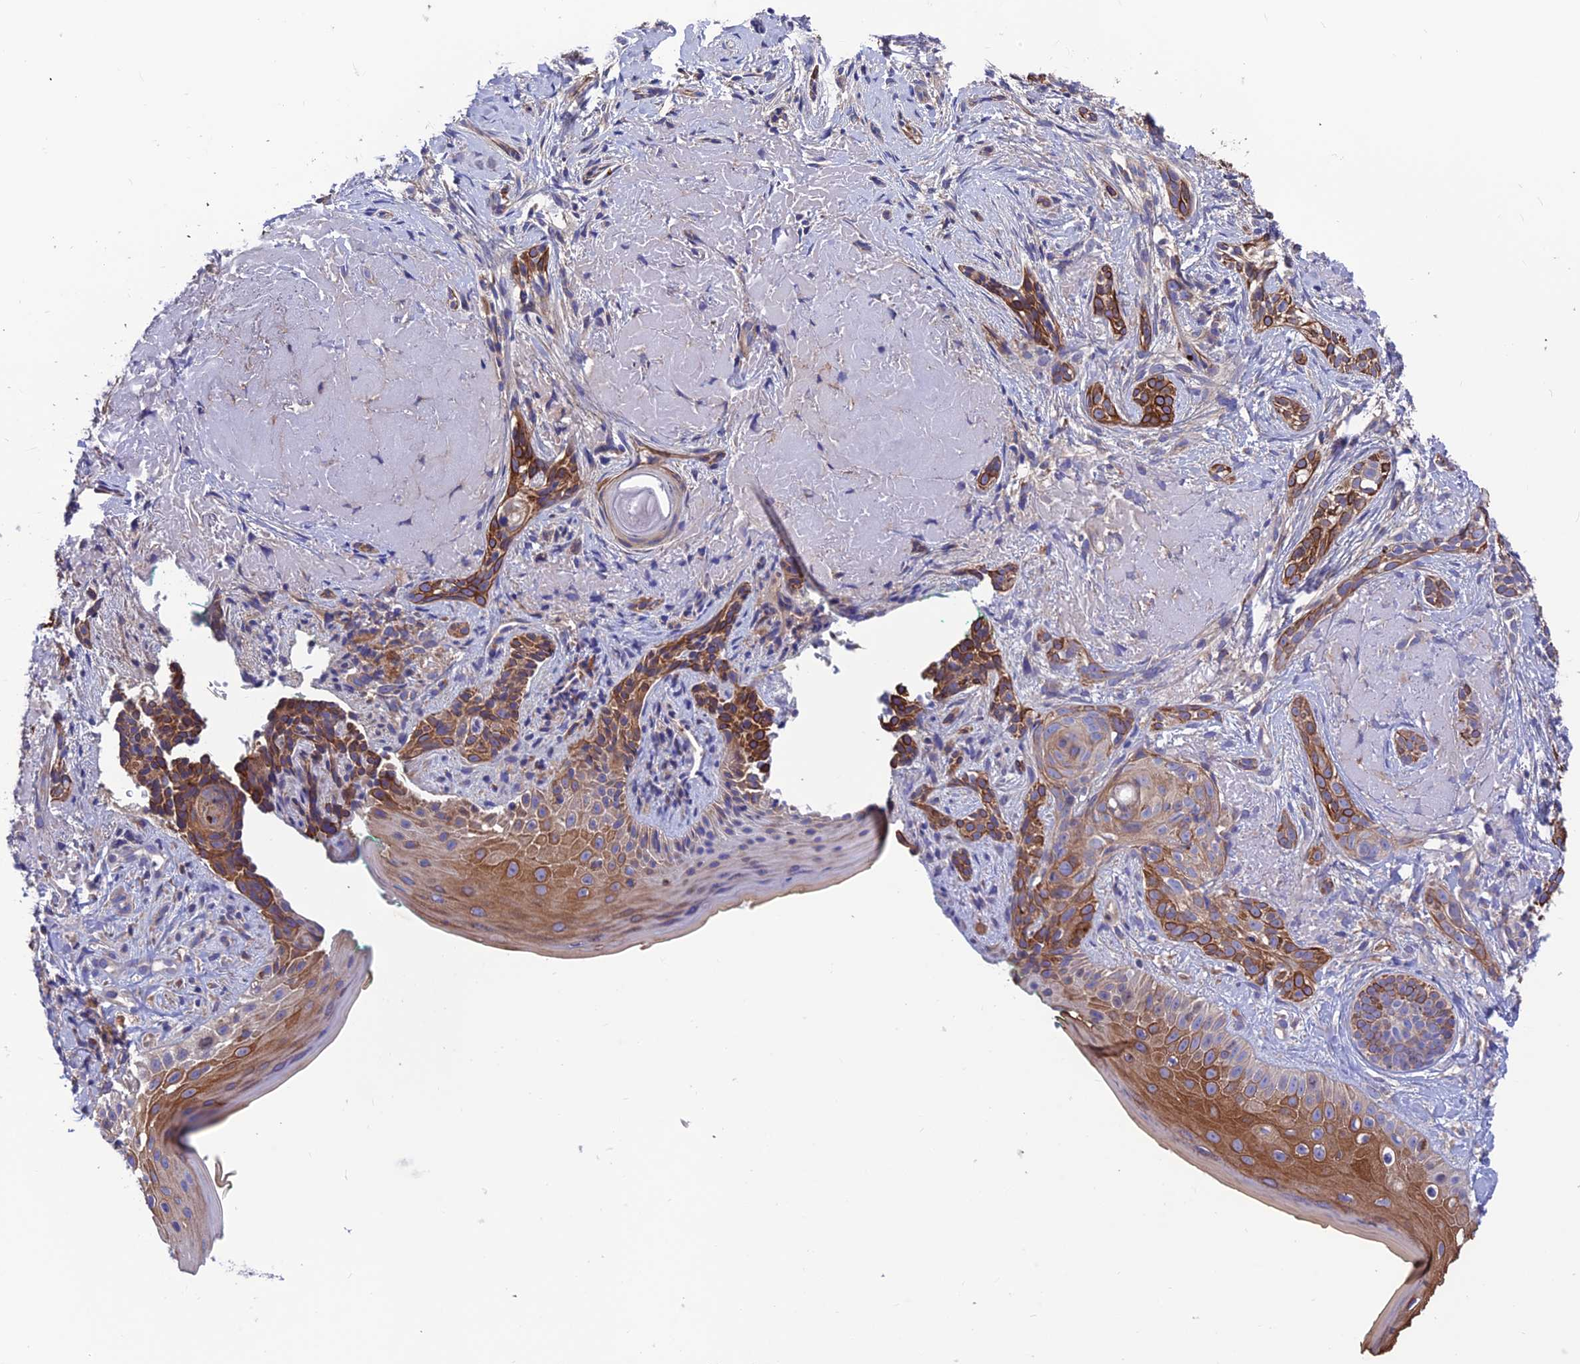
{"staining": {"intensity": "strong", "quantity": ">75%", "location": "cytoplasmic/membranous"}, "tissue": "skin cancer", "cell_type": "Tumor cells", "image_type": "cancer", "snomed": [{"axis": "morphology", "description": "Basal cell carcinoma"}, {"axis": "topography", "description": "Skin"}], "caption": "Immunohistochemical staining of skin basal cell carcinoma reveals strong cytoplasmic/membranous protein expression in approximately >75% of tumor cells. Nuclei are stained in blue.", "gene": "VPS16", "patient": {"sex": "male", "age": 71}}